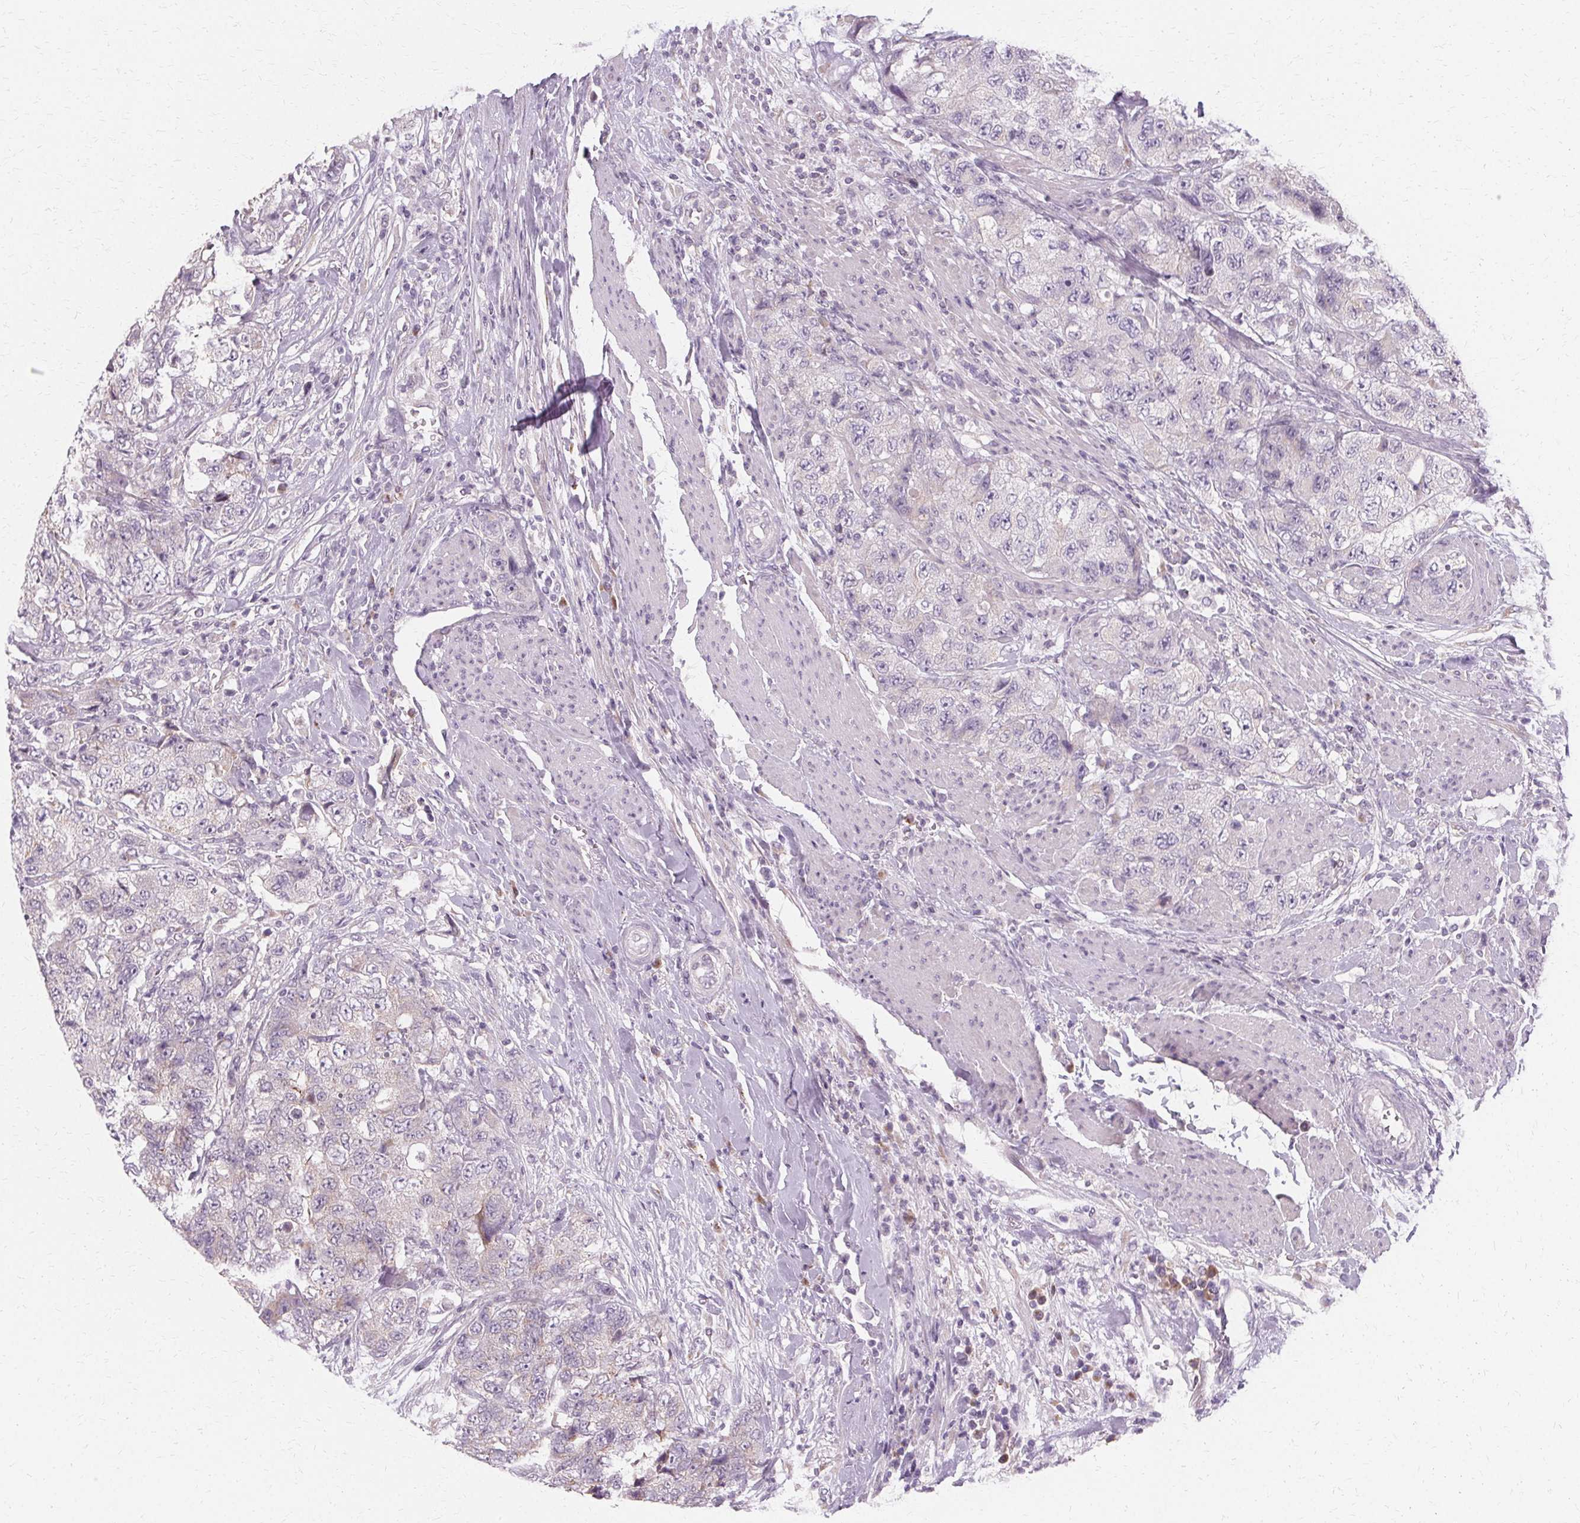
{"staining": {"intensity": "negative", "quantity": "none", "location": "none"}, "tissue": "urothelial cancer", "cell_type": "Tumor cells", "image_type": "cancer", "snomed": [{"axis": "morphology", "description": "Urothelial carcinoma, High grade"}, {"axis": "topography", "description": "Urinary bladder"}], "caption": "Protein analysis of high-grade urothelial carcinoma exhibits no significant expression in tumor cells.", "gene": "FCRL3", "patient": {"sex": "female", "age": 78}}